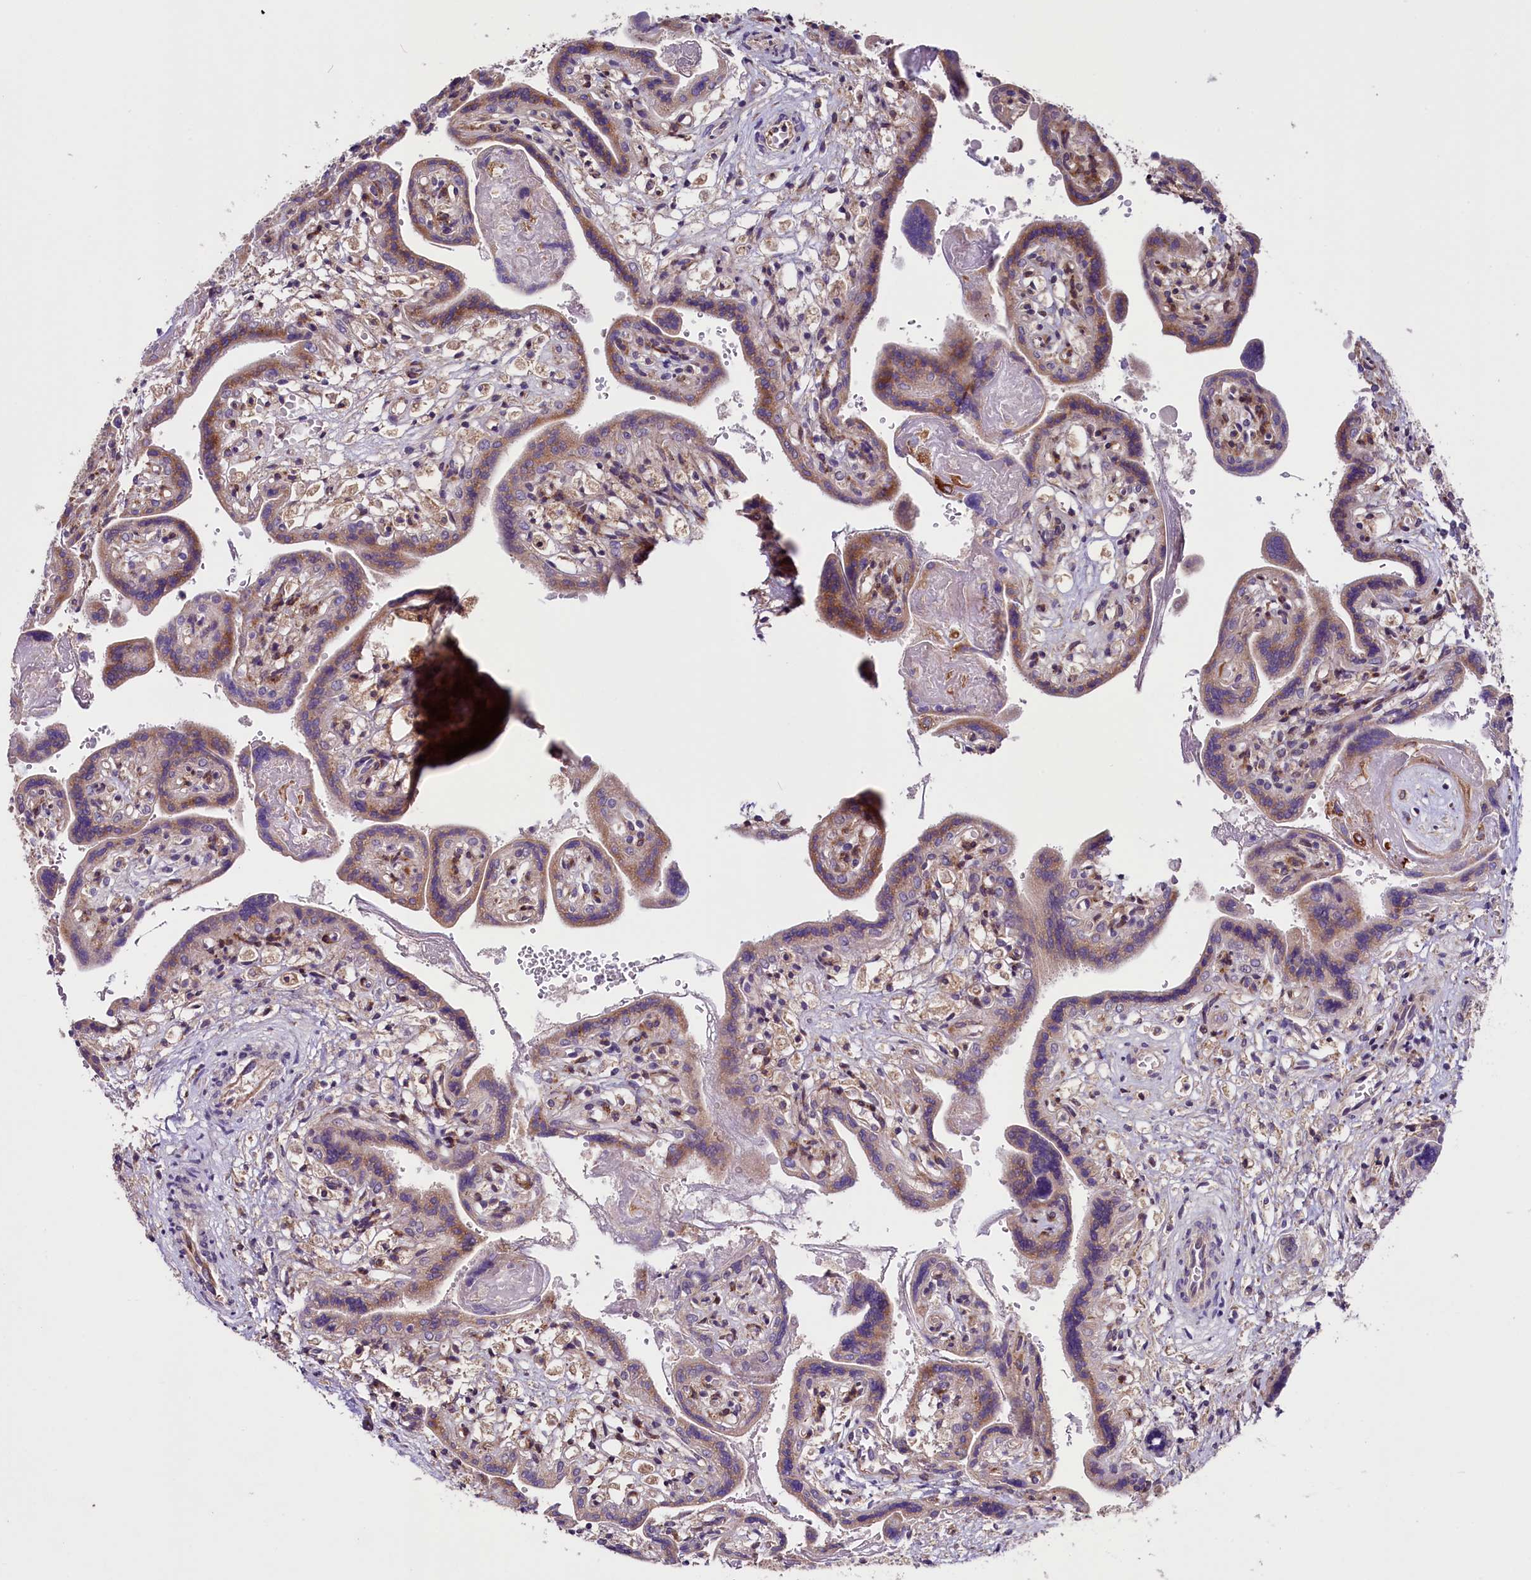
{"staining": {"intensity": "moderate", "quantity": "25%-75%", "location": "cytoplasmic/membranous"}, "tissue": "placenta", "cell_type": "Trophoblastic cells", "image_type": "normal", "snomed": [{"axis": "morphology", "description": "Normal tissue, NOS"}, {"axis": "topography", "description": "Placenta"}], "caption": "Trophoblastic cells reveal medium levels of moderate cytoplasmic/membranous positivity in about 25%-75% of cells in benign human placenta. Nuclei are stained in blue.", "gene": "GPR108", "patient": {"sex": "female", "age": 37}}